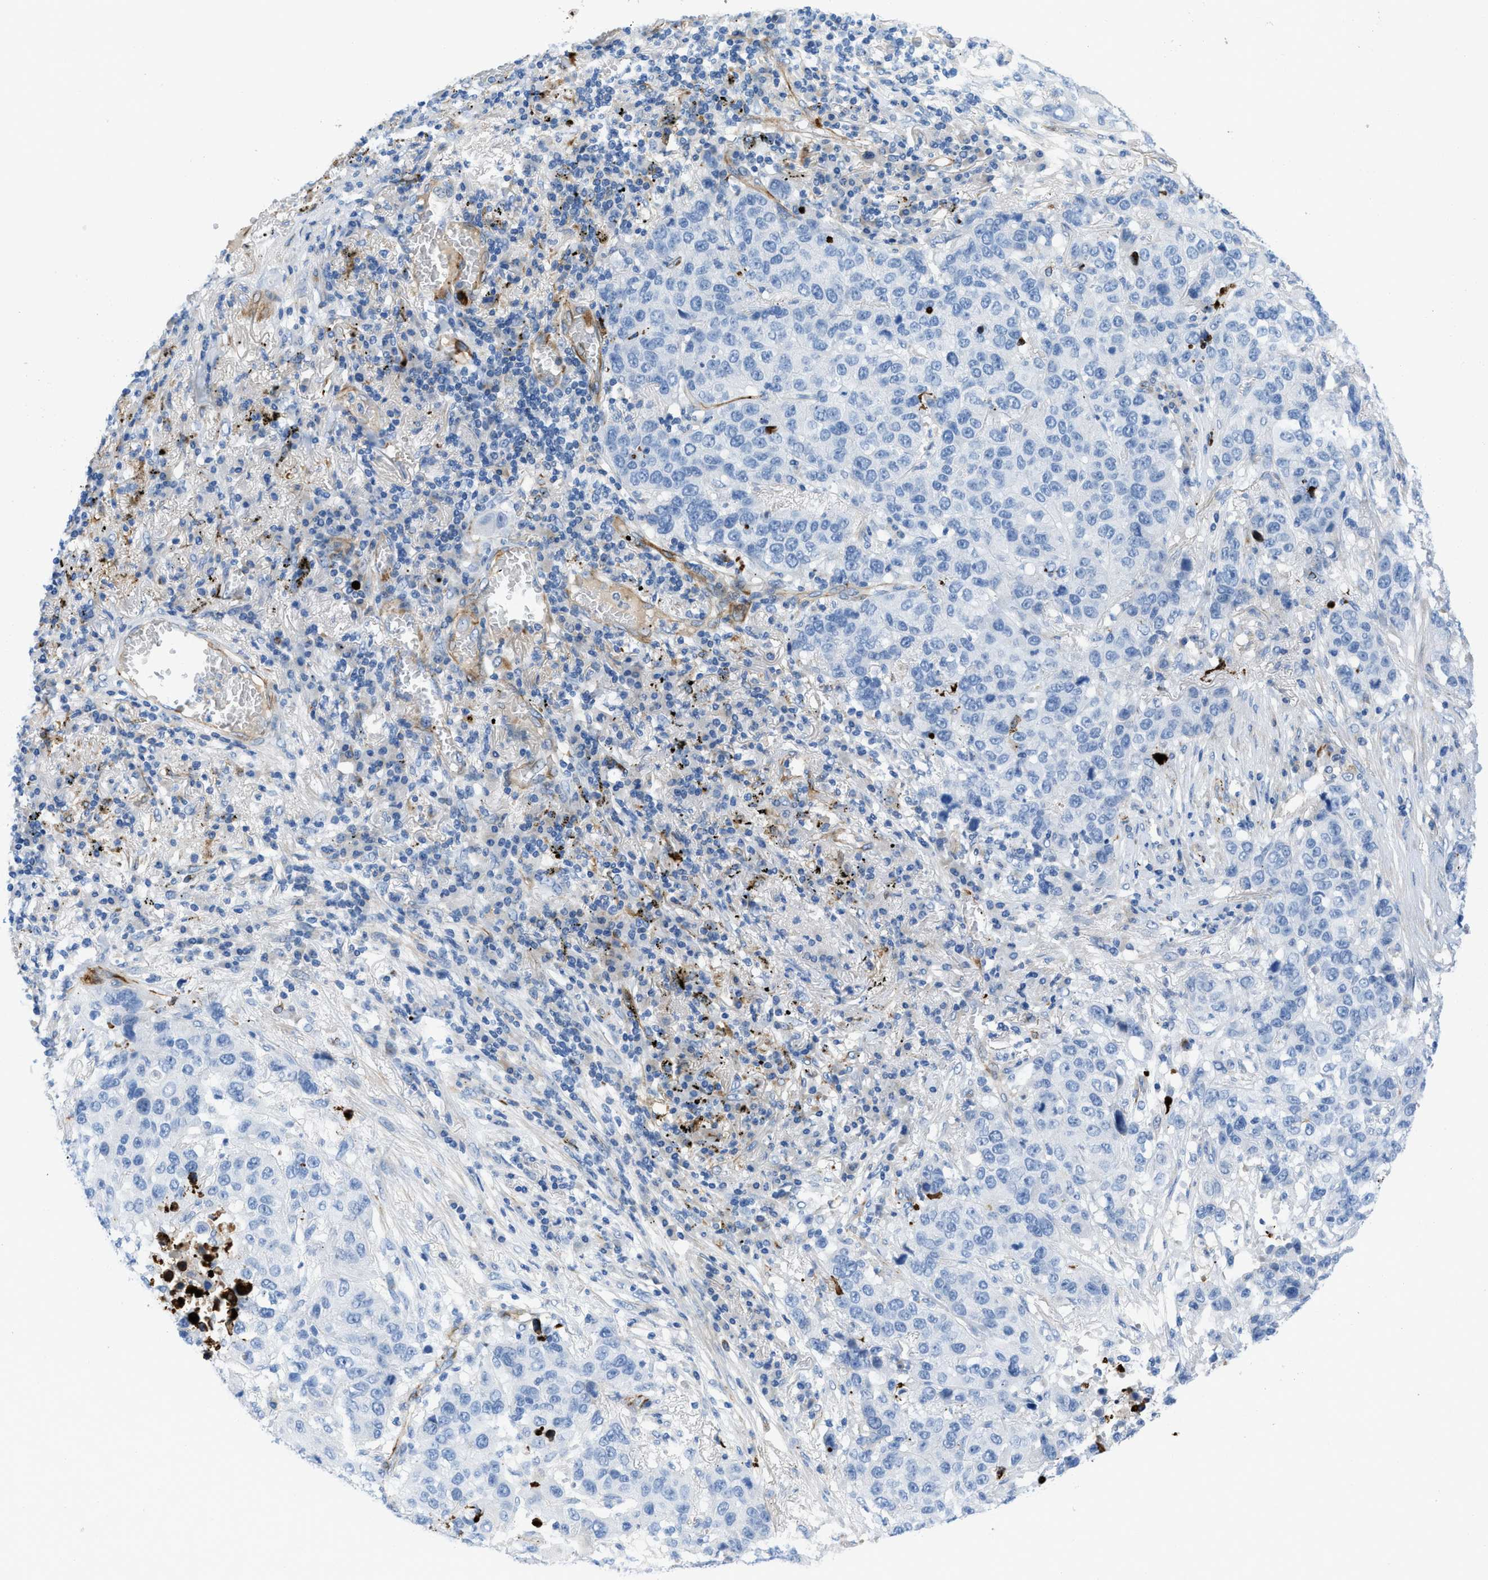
{"staining": {"intensity": "negative", "quantity": "none", "location": "none"}, "tissue": "lung cancer", "cell_type": "Tumor cells", "image_type": "cancer", "snomed": [{"axis": "morphology", "description": "Squamous cell carcinoma, NOS"}, {"axis": "topography", "description": "Lung"}], "caption": "Immunohistochemical staining of lung squamous cell carcinoma demonstrates no significant staining in tumor cells.", "gene": "XCR1", "patient": {"sex": "male", "age": 57}}